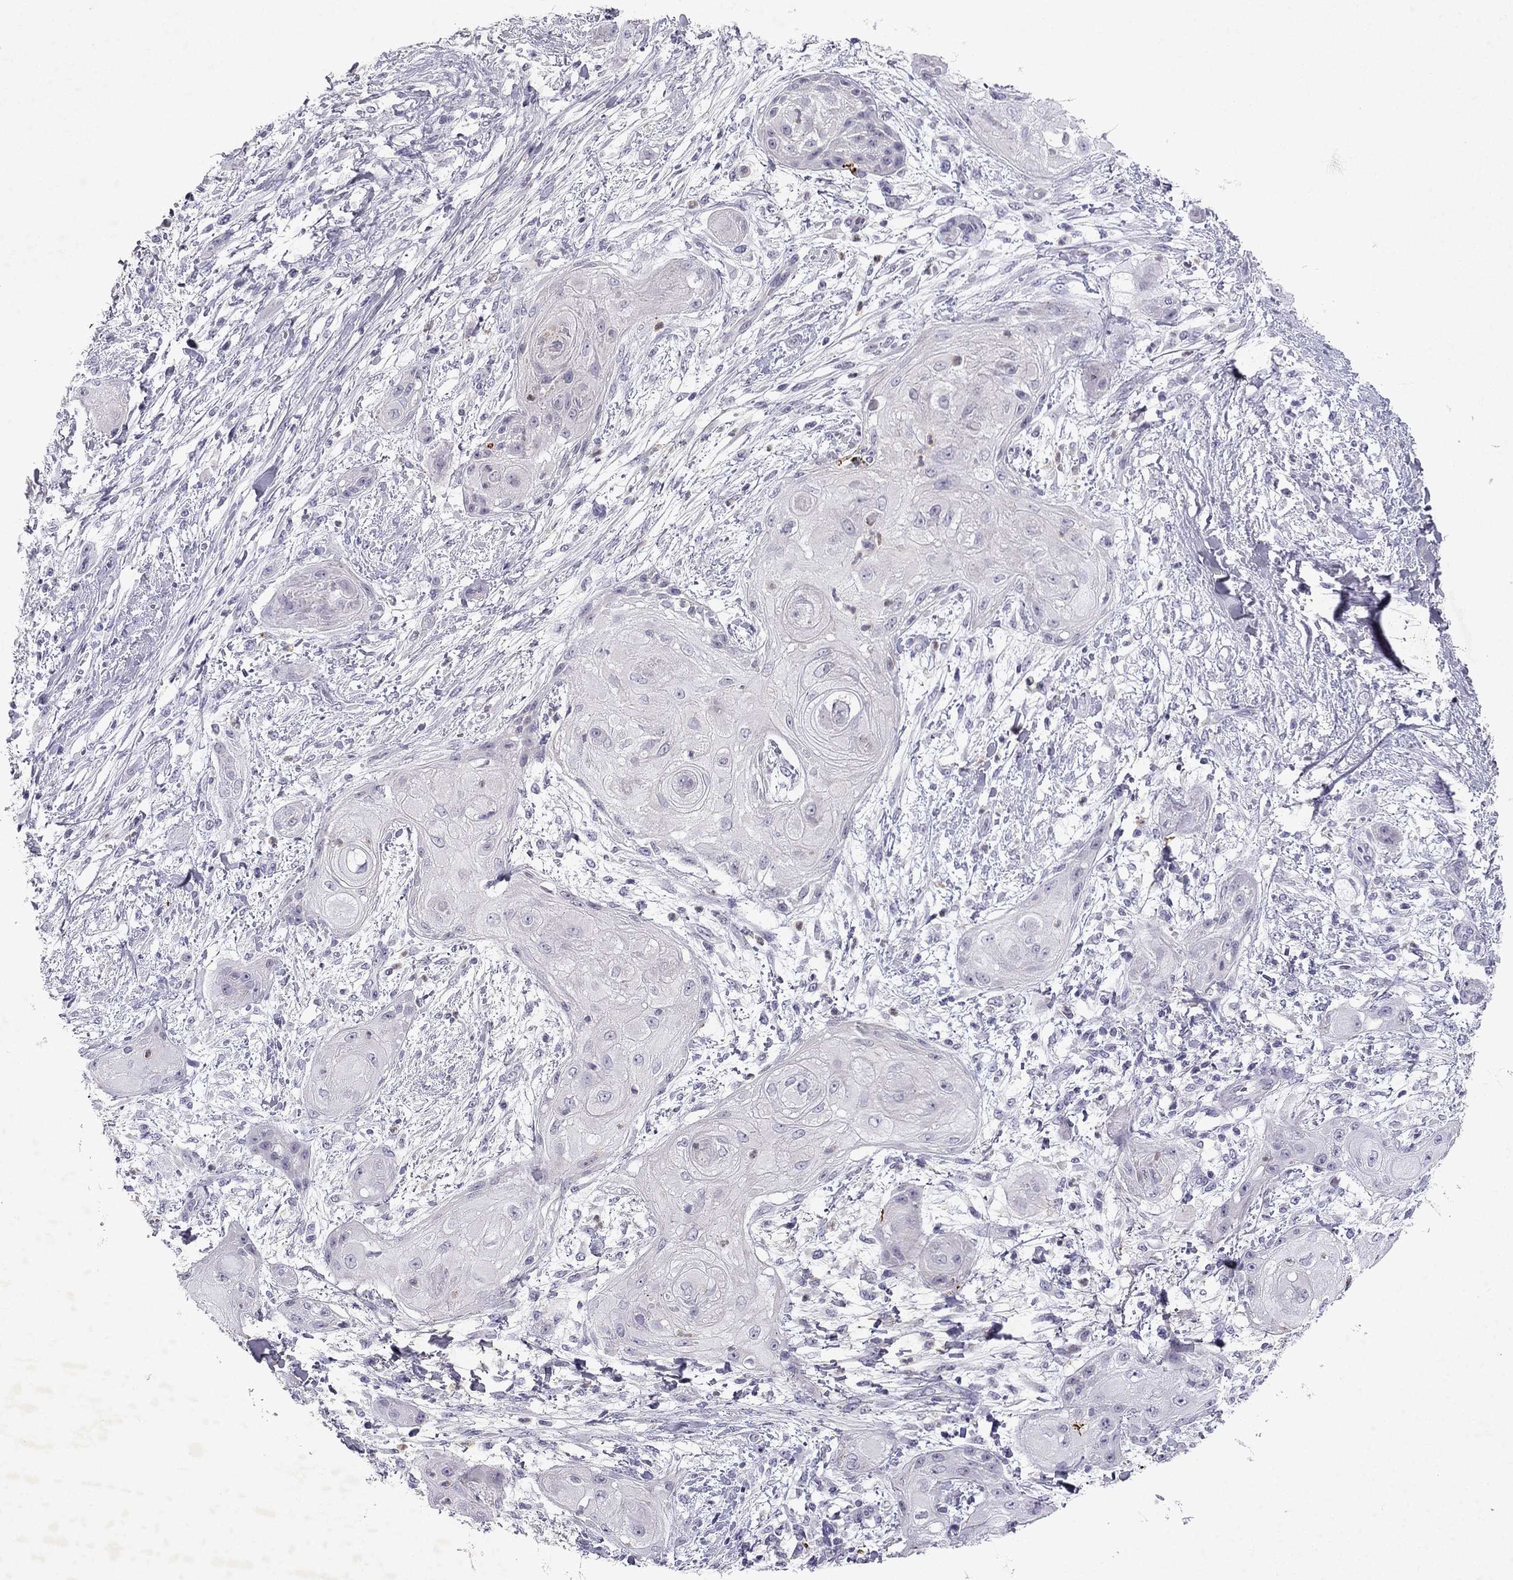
{"staining": {"intensity": "negative", "quantity": "none", "location": "none"}, "tissue": "skin cancer", "cell_type": "Tumor cells", "image_type": "cancer", "snomed": [{"axis": "morphology", "description": "Squamous cell carcinoma, NOS"}, {"axis": "topography", "description": "Skin"}], "caption": "Immunohistochemistry of squamous cell carcinoma (skin) exhibits no staining in tumor cells.", "gene": "SLC6A4", "patient": {"sex": "male", "age": 62}}